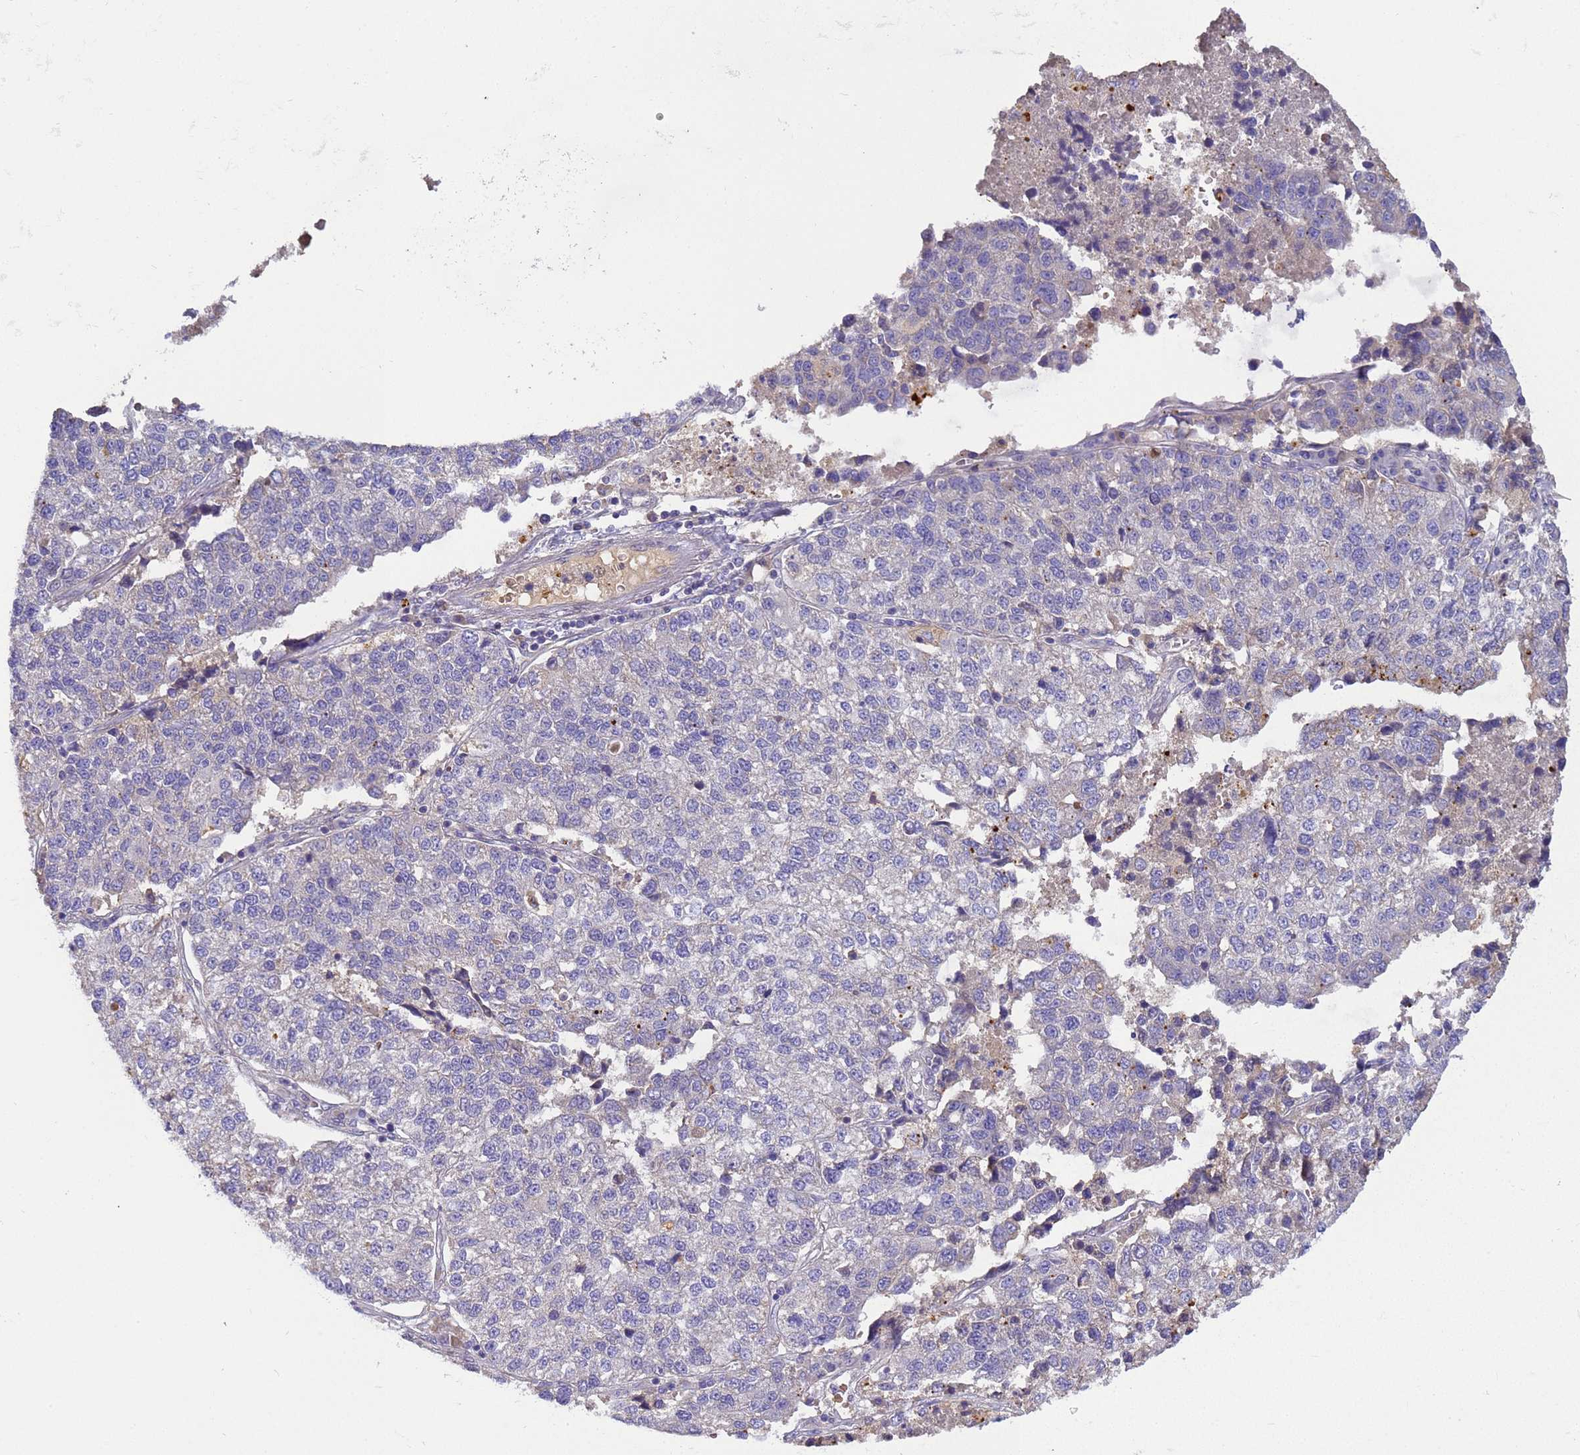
{"staining": {"intensity": "negative", "quantity": "none", "location": "none"}, "tissue": "lung cancer", "cell_type": "Tumor cells", "image_type": "cancer", "snomed": [{"axis": "morphology", "description": "Adenocarcinoma, NOS"}, {"axis": "topography", "description": "Lung"}], "caption": "This histopathology image is of lung cancer stained with immunohistochemistry (IHC) to label a protein in brown with the nuclei are counter-stained blue. There is no staining in tumor cells.", "gene": "TBCD", "patient": {"sex": "male", "age": 49}}